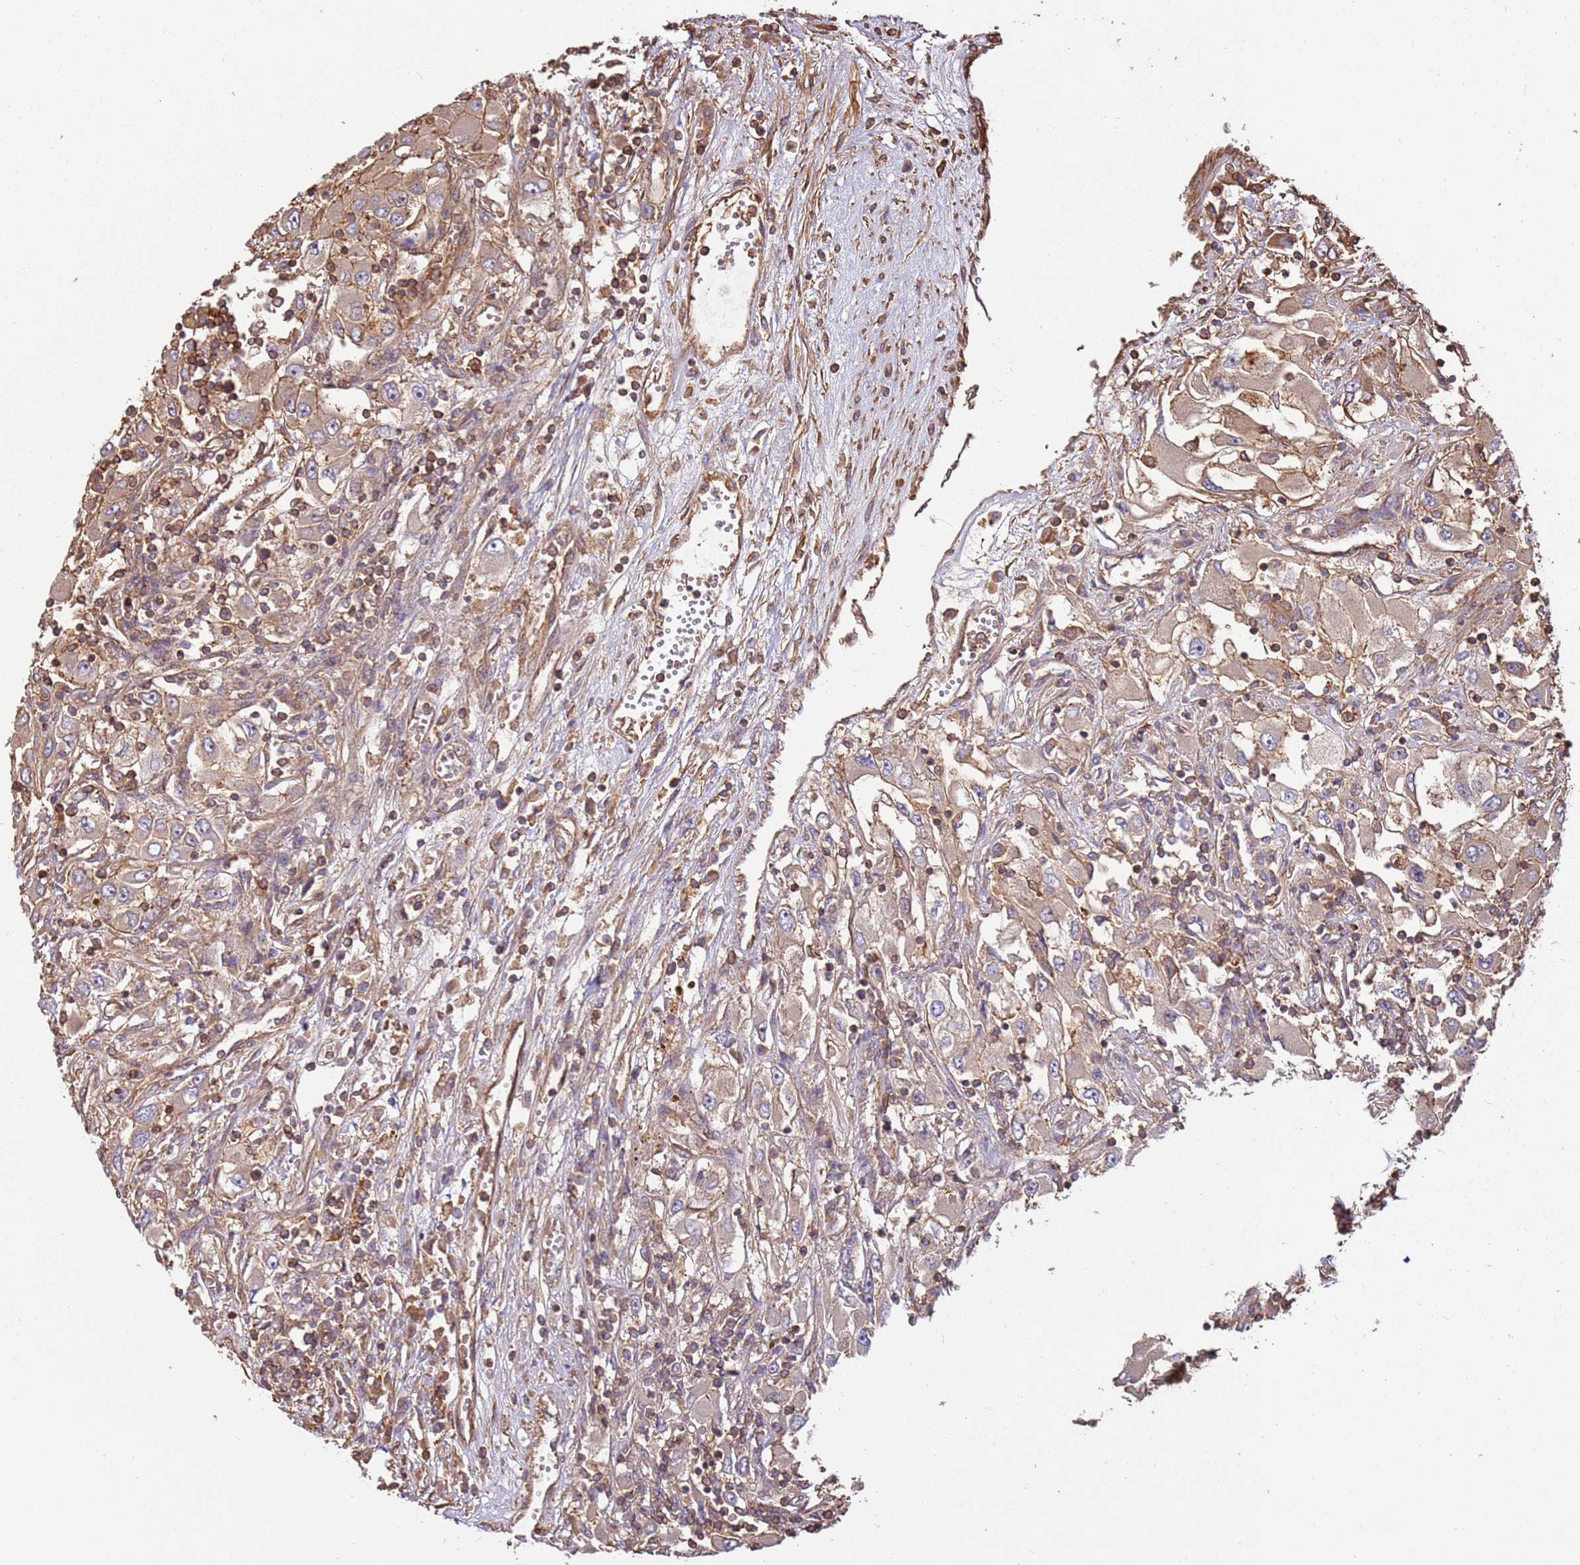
{"staining": {"intensity": "weak", "quantity": ">75%", "location": "cytoplasmic/membranous"}, "tissue": "renal cancer", "cell_type": "Tumor cells", "image_type": "cancer", "snomed": [{"axis": "morphology", "description": "Adenocarcinoma, NOS"}, {"axis": "topography", "description": "Kidney"}], "caption": "Protein expression analysis of renal adenocarcinoma demonstrates weak cytoplasmic/membranous expression in approximately >75% of tumor cells.", "gene": "ACVR2A", "patient": {"sex": "female", "age": 52}}